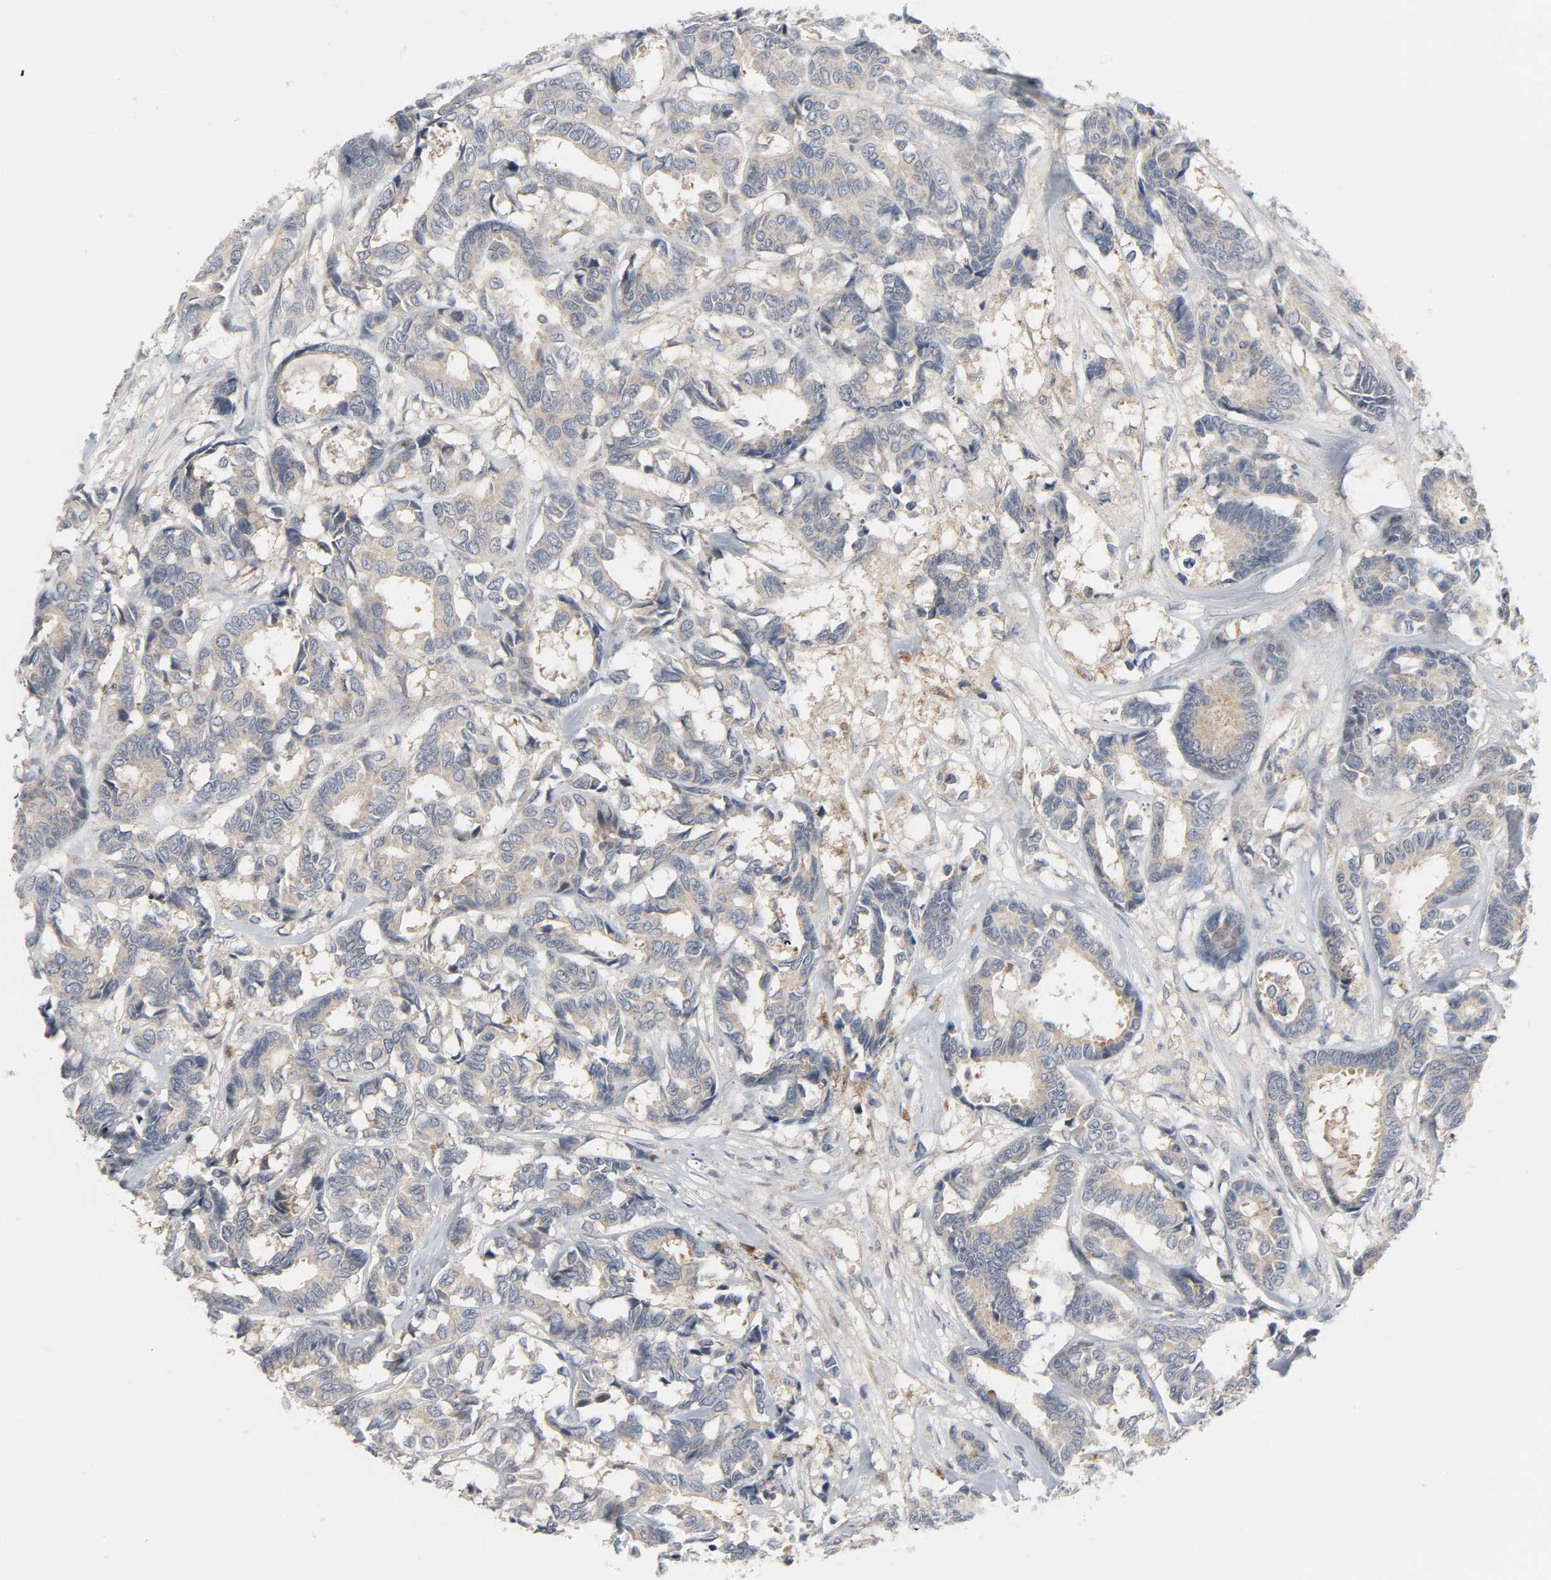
{"staining": {"intensity": "moderate", "quantity": ">75%", "location": "cytoplasmic/membranous"}, "tissue": "breast cancer", "cell_type": "Tumor cells", "image_type": "cancer", "snomed": [{"axis": "morphology", "description": "Duct carcinoma"}, {"axis": "topography", "description": "Breast"}], "caption": "DAB immunohistochemical staining of human breast invasive ductal carcinoma exhibits moderate cytoplasmic/membranous protein expression in about >75% of tumor cells. The staining was performed using DAB to visualize the protein expression in brown, while the nuclei were stained in blue with hematoxylin (Magnification: 20x).", "gene": "CLIP1", "patient": {"sex": "female", "age": 87}}